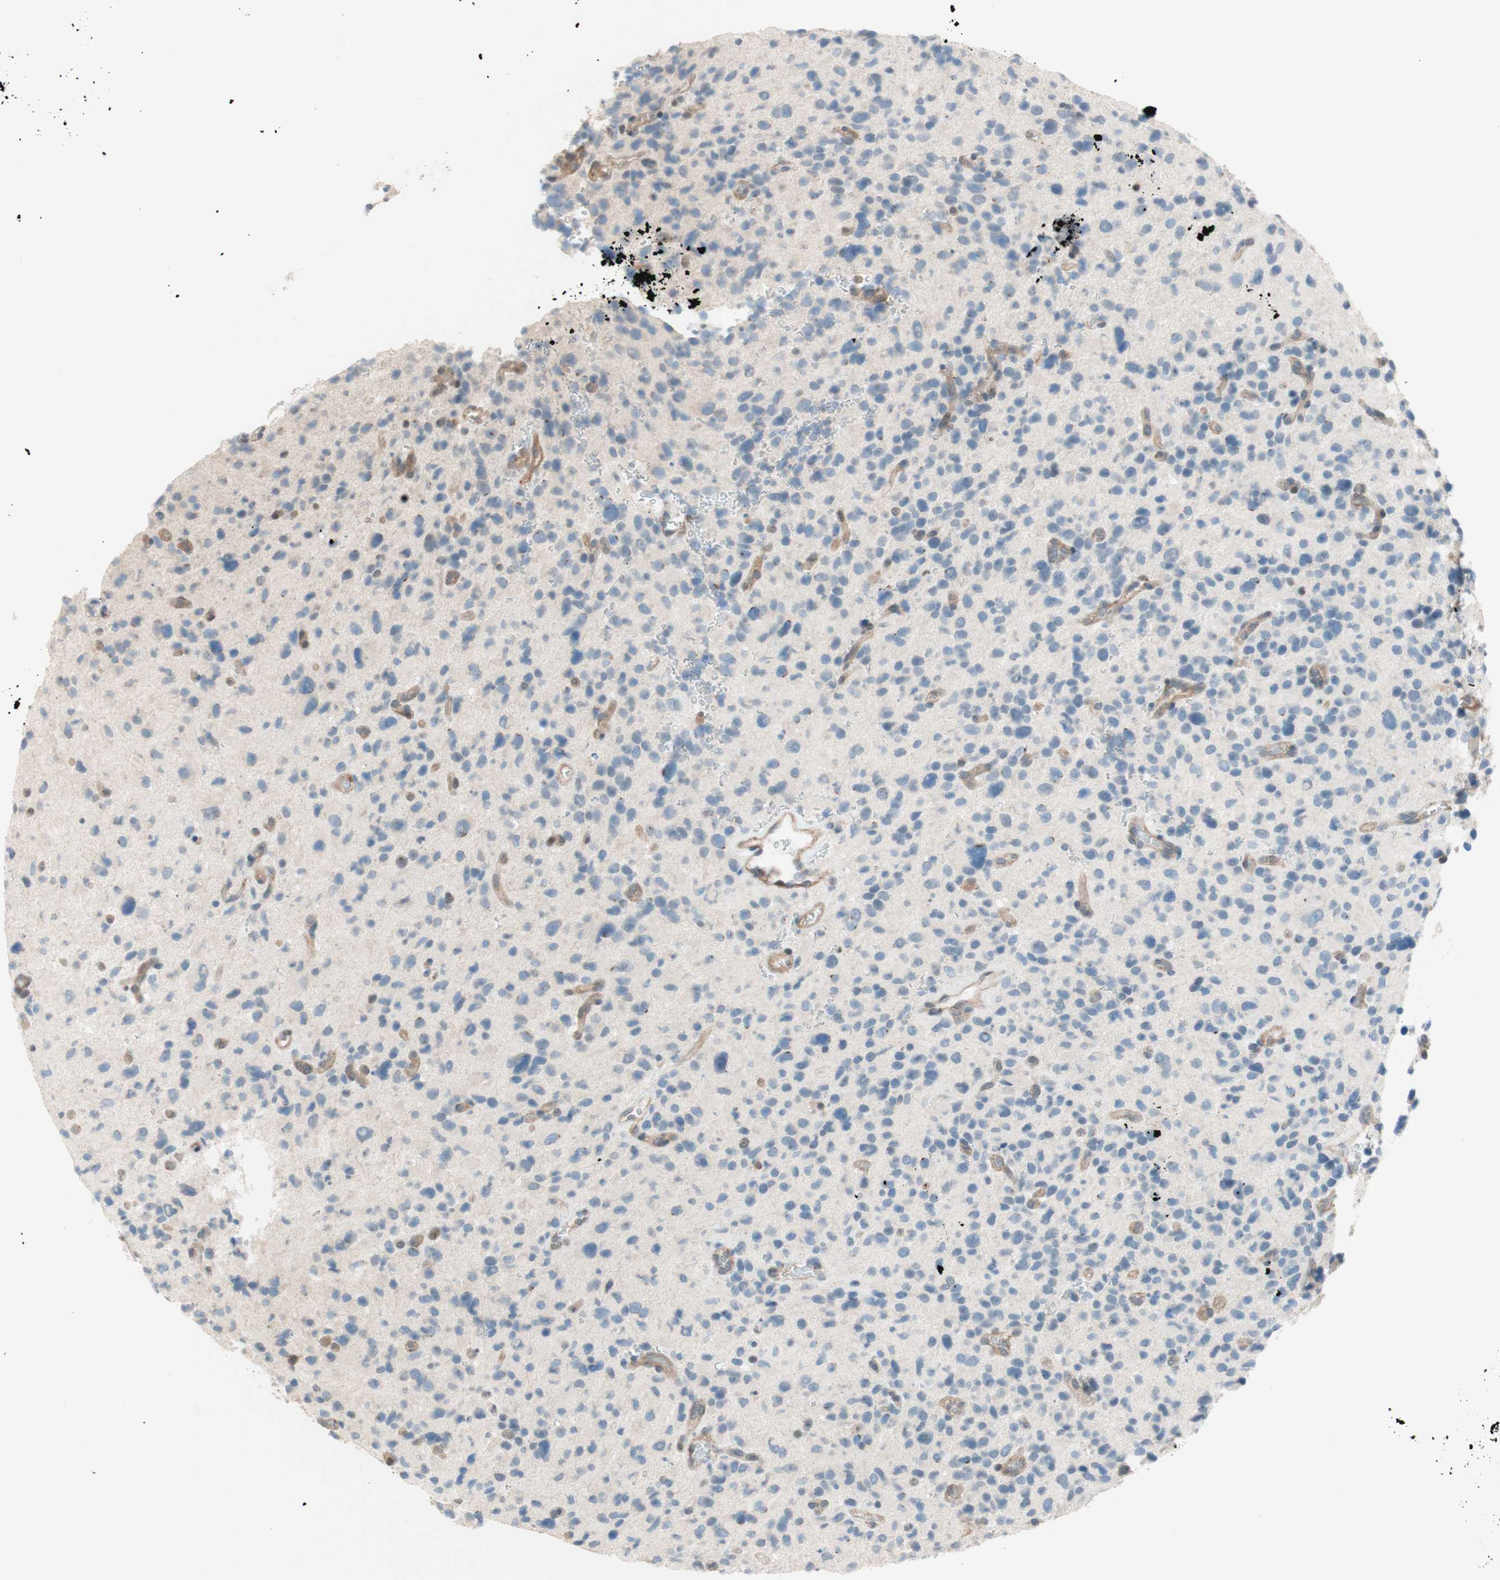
{"staining": {"intensity": "negative", "quantity": "none", "location": "none"}, "tissue": "glioma", "cell_type": "Tumor cells", "image_type": "cancer", "snomed": [{"axis": "morphology", "description": "Glioma, malignant, High grade"}, {"axis": "topography", "description": "Brain"}], "caption": "Glioma stained for a protein using IHC reveals no expression tumor cells.", "gene": "JPH1", "patient": {"sex": "male", "age": 48}}